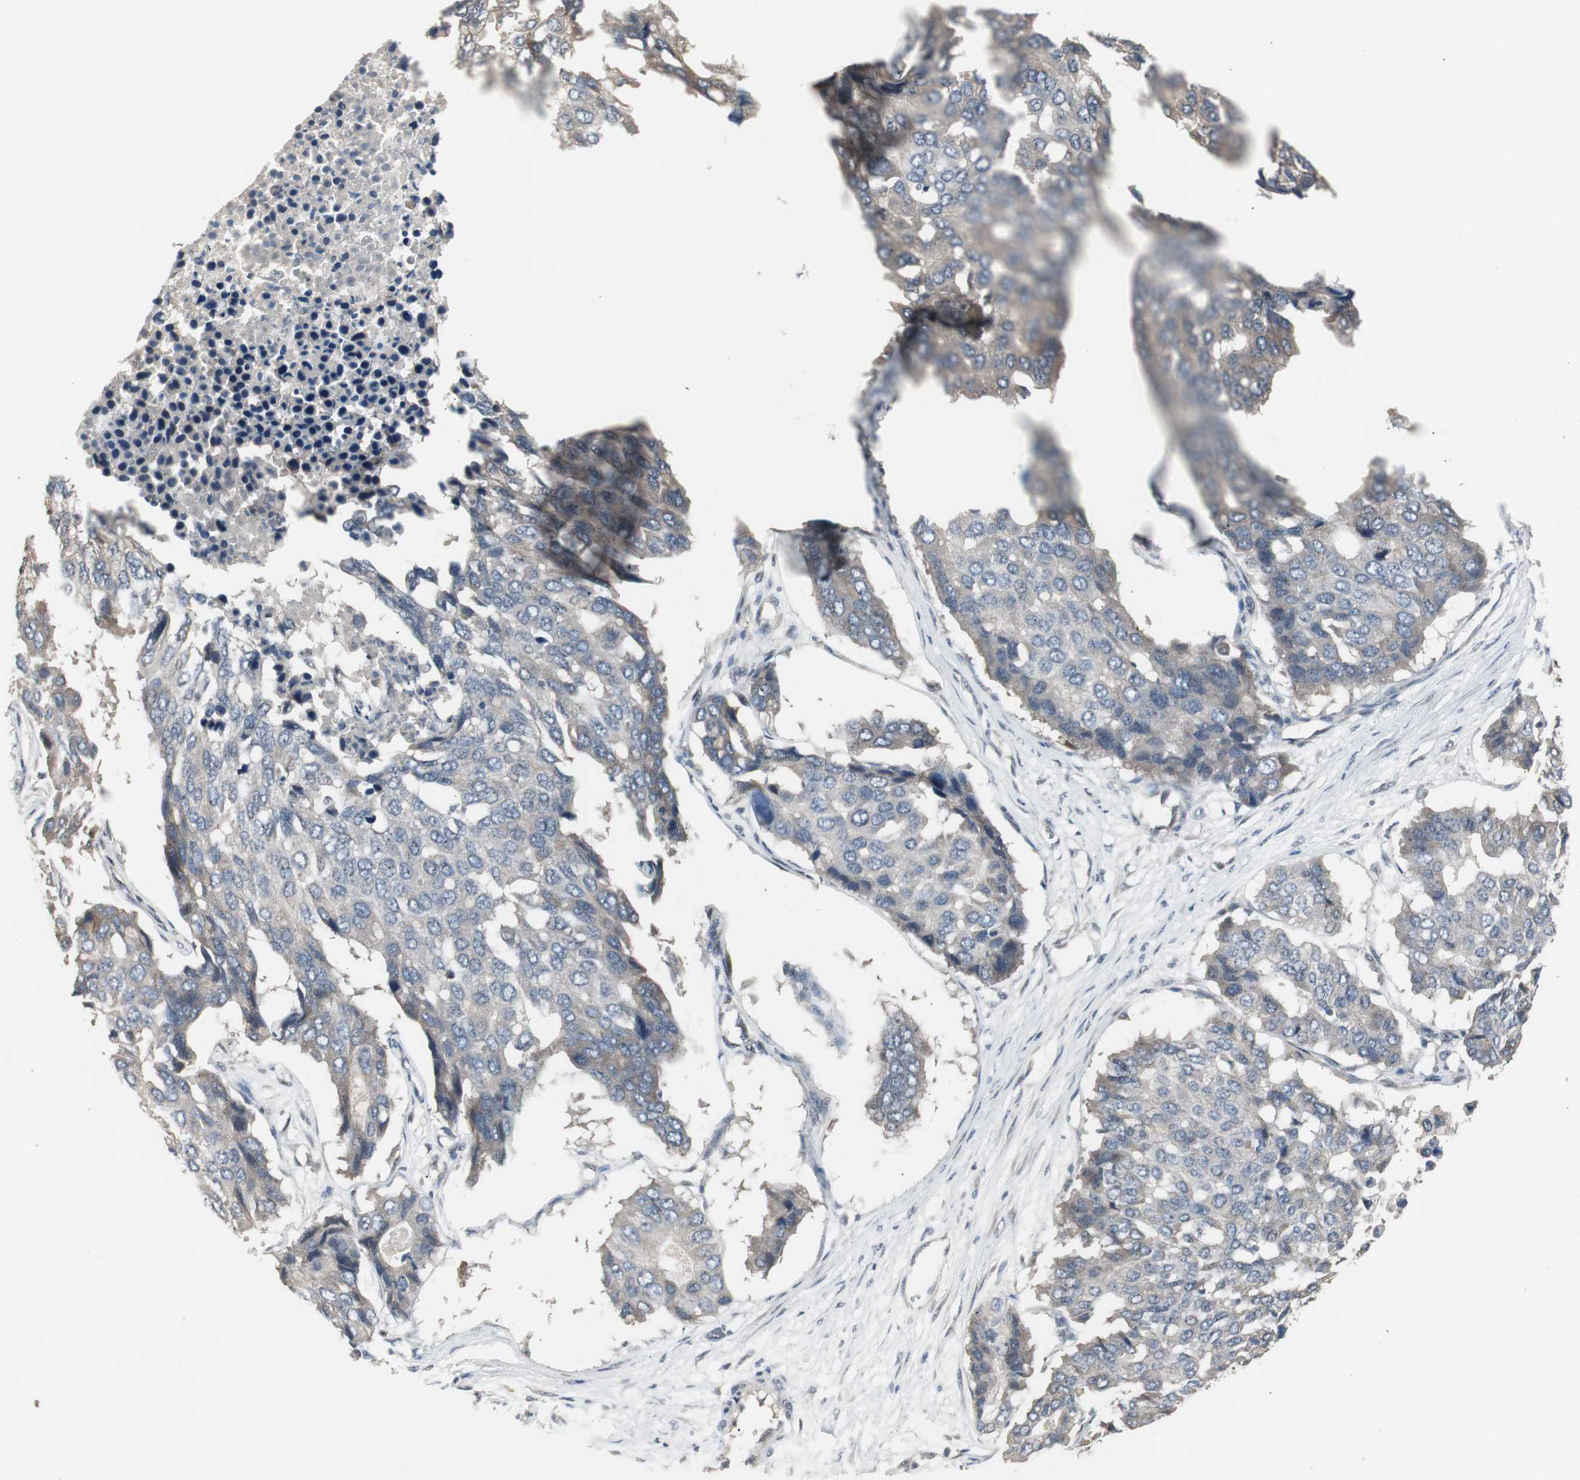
{"staining": {"intensity": "weak", "quantity": ">75%", "location": "cytoplasmic/membranous"}, "tissue": "pancreatic cancer", "cell_type": "Tumor cells", "image_type": "cancer", "snomed": [{"axis": "morphology", "description": "Adenocarcinoma, NOS"}, {"axis": "topography", "description": "Pancreas"}], "caption": "Immunohistochemical staining of human pancreatic cancer (adenocarcinoma) displays weak cytoplasmic/membranous protein staining in about >75% of tumor cells. (Stains: DAB (3,3'-diaminobenzidine) in brown, nuclei in blue, Microscopy: brightfield microscopy at high magnification).", "gene": "ZMPSTE24", "patient": {"sex": "male", "age": 50}}